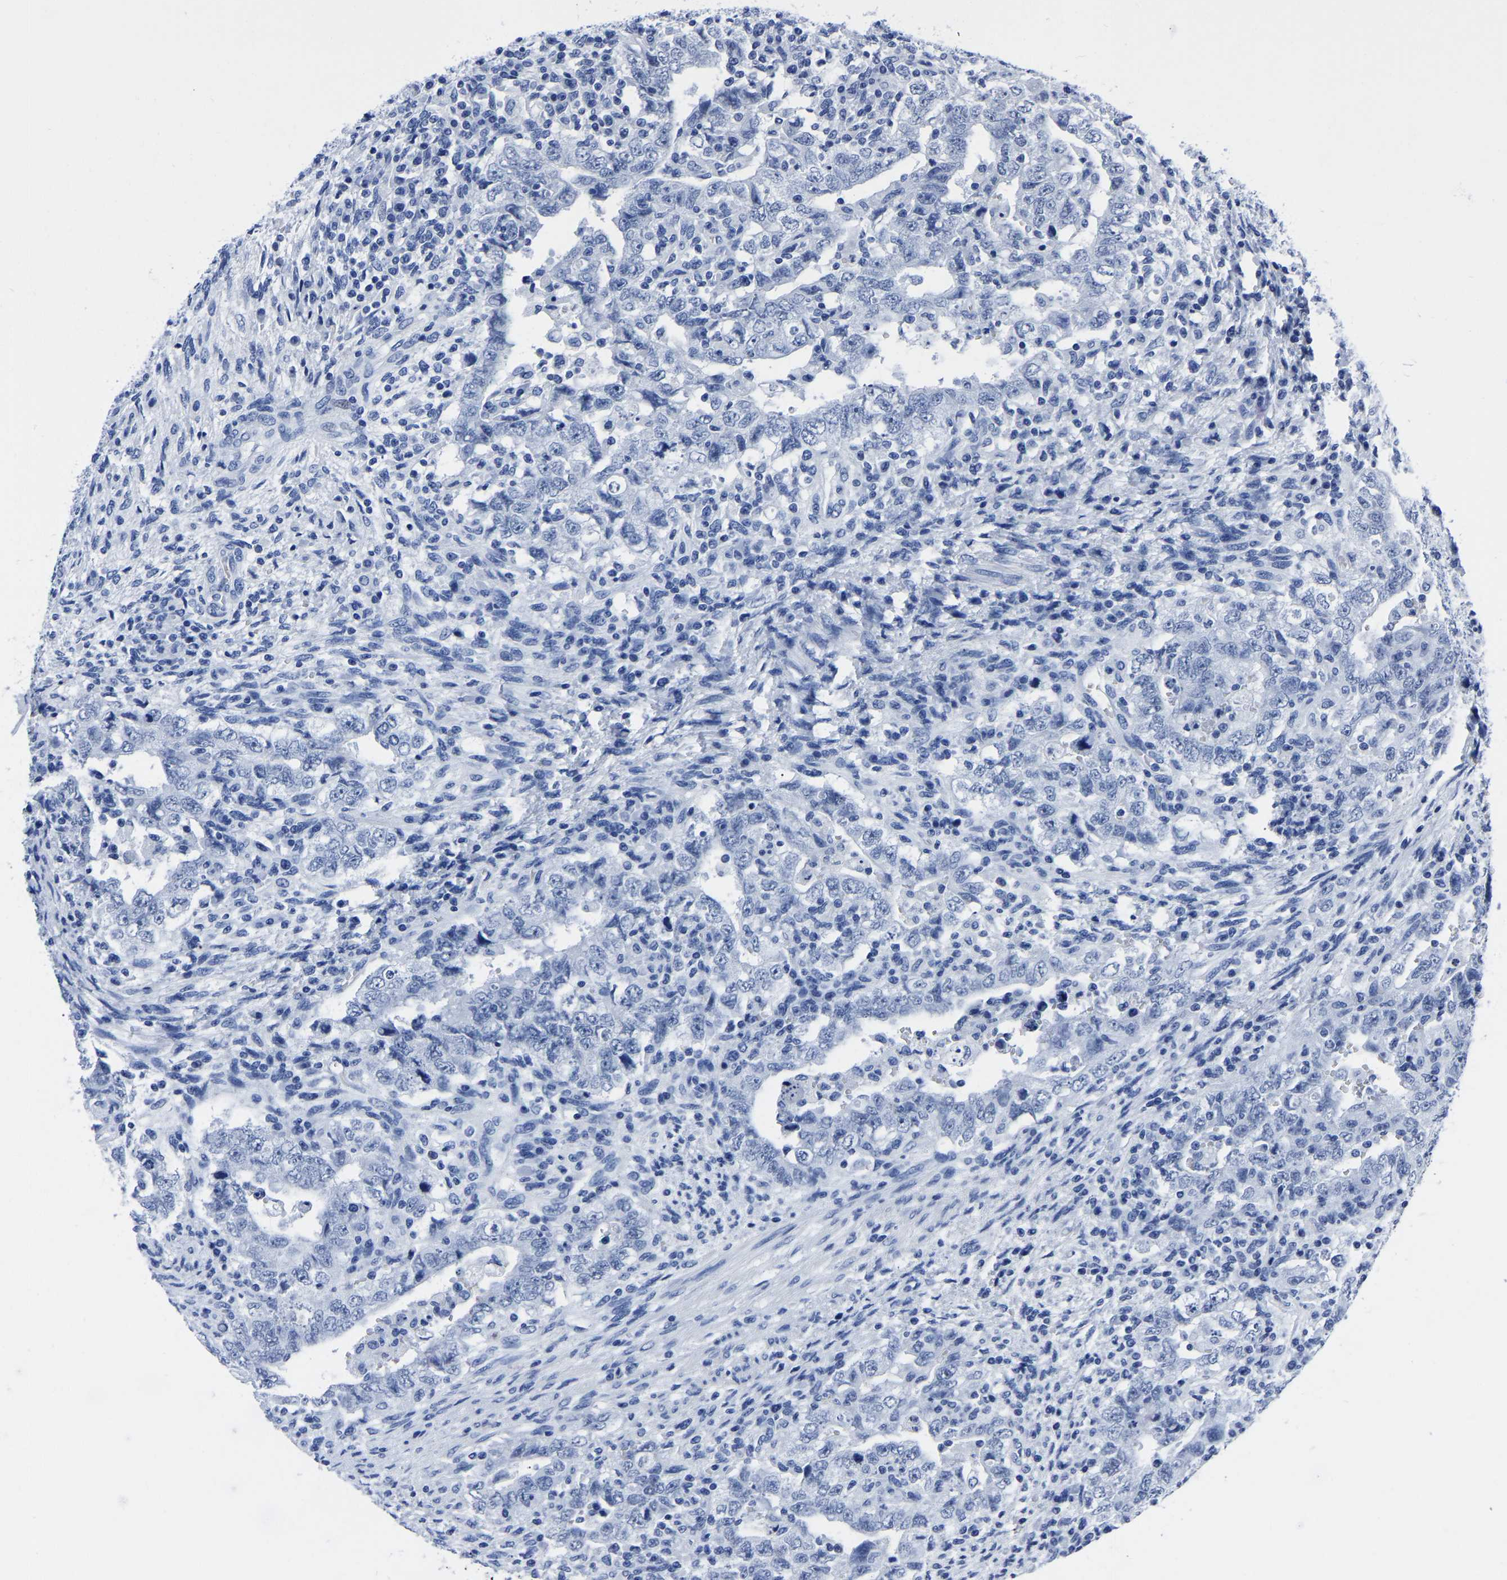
{"staining": {"intensity": "negative", "quantity": "none", "location": "none"}, "tissue": "testis cancer", "cell_type": "Tumor cells", "image_type": "cancer", "snomed": [{"axis": "morphology", "description": "Carcinoma, Embryonal, NOS"}, {"axis": "topography", "description": "Testis"}], "caption": "An immunohistochemistry micrograph of testis embryonal carcinoma is shown. There is no staining in tumor cells of testis embryonal carcinoma.", "gene": "IMPG2", "patient": {"sex": "male", "age": 26}}